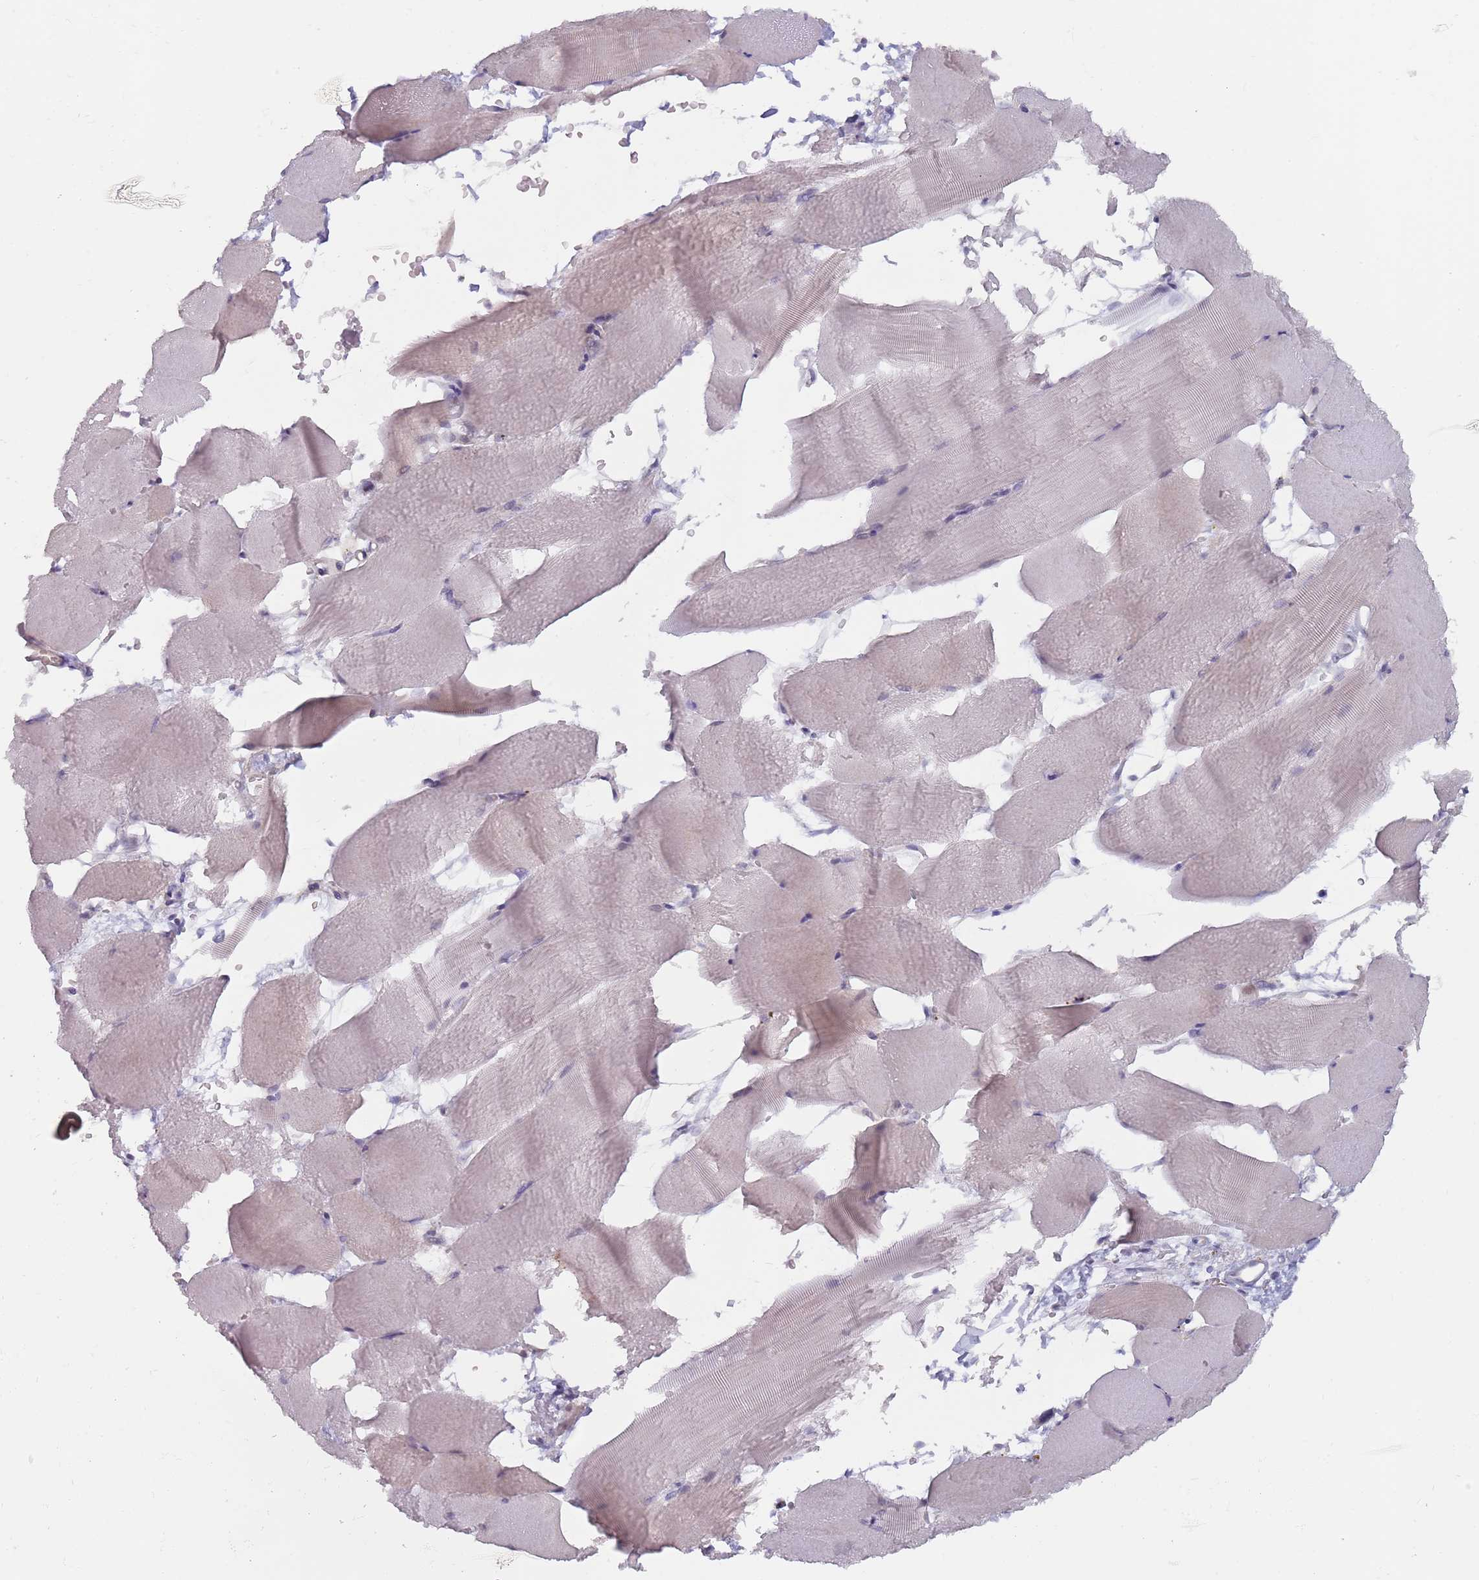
{"staining": {"intensity": "weak", "quantity": "25%-75%", "location": "cytoplasmic/membranous"}, "tissue": "skeletal muscle", "cell_type": "Myocytes", "image_type": "normal", "snomed": [{"axis": "morphology", "description": "Normal tissue, NOS"}, {"axis": "topography", "description": "Skeletal muscle"}, {"axis": "topography", "description": "Parathyroid gland"}], "caption": "An IHC histopathology image of benign tissue is shown. Protein staining in brown highlights weak cytoplasmic/membranous positivity in skeletal muscle within myocytes. (DAB (3,3'-diaminobenzidine) = brown stain, brightfield microscopy at high magnification).", "gene": "DXO", "patient": {"sex": "female", "age": 37}}